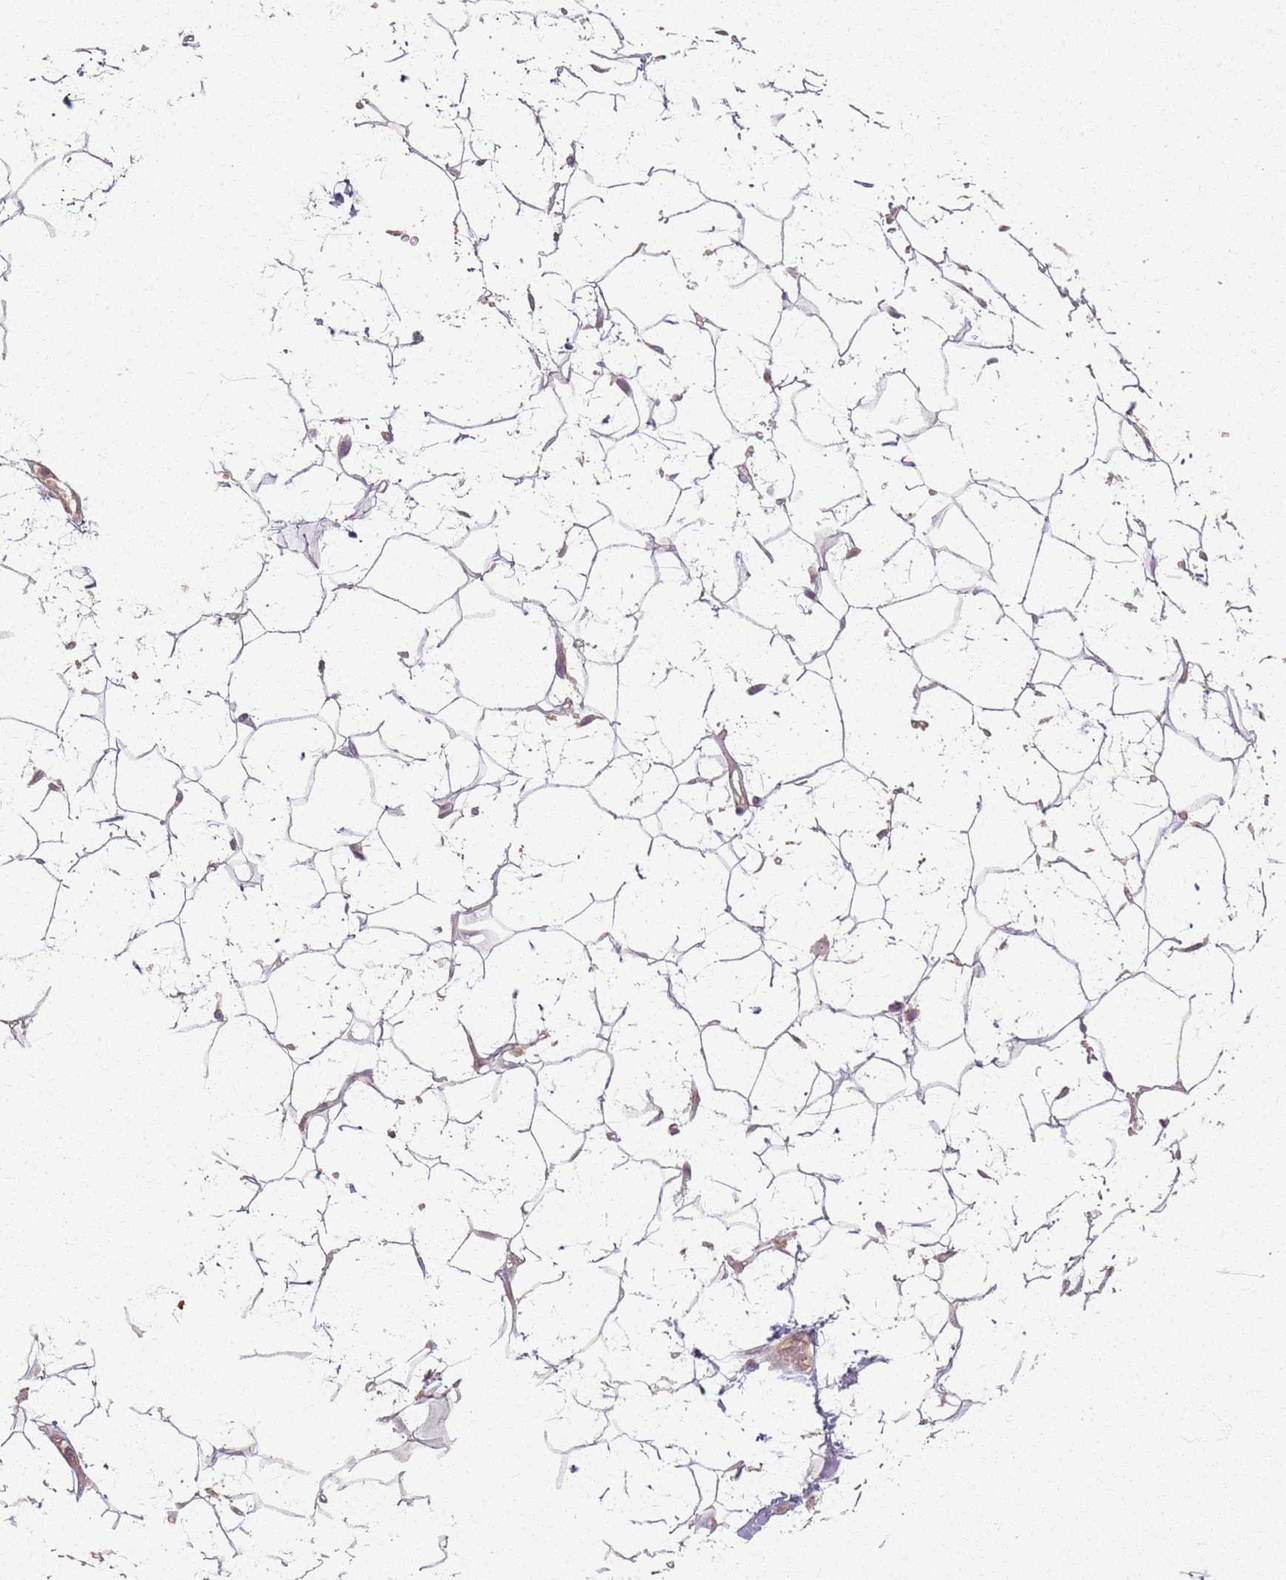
{"staining": {"intensity": "negative", "quantity": "none", "location": "none"}, "tissue": "adipose tissue", "cell_type": "Adipocytes", "image_type": "normal", "snomed": [{"axis": "morphology", "description": "Normal tissue, NOS"}, {"axis": "topography", "description": "Breast"}], "caption": "Adipose tissue was stained to show a protein in brown. There is no significant expression in adipocytes.", "gene": "CCDC168", "patient": {"sex": "female", "age": 26}}